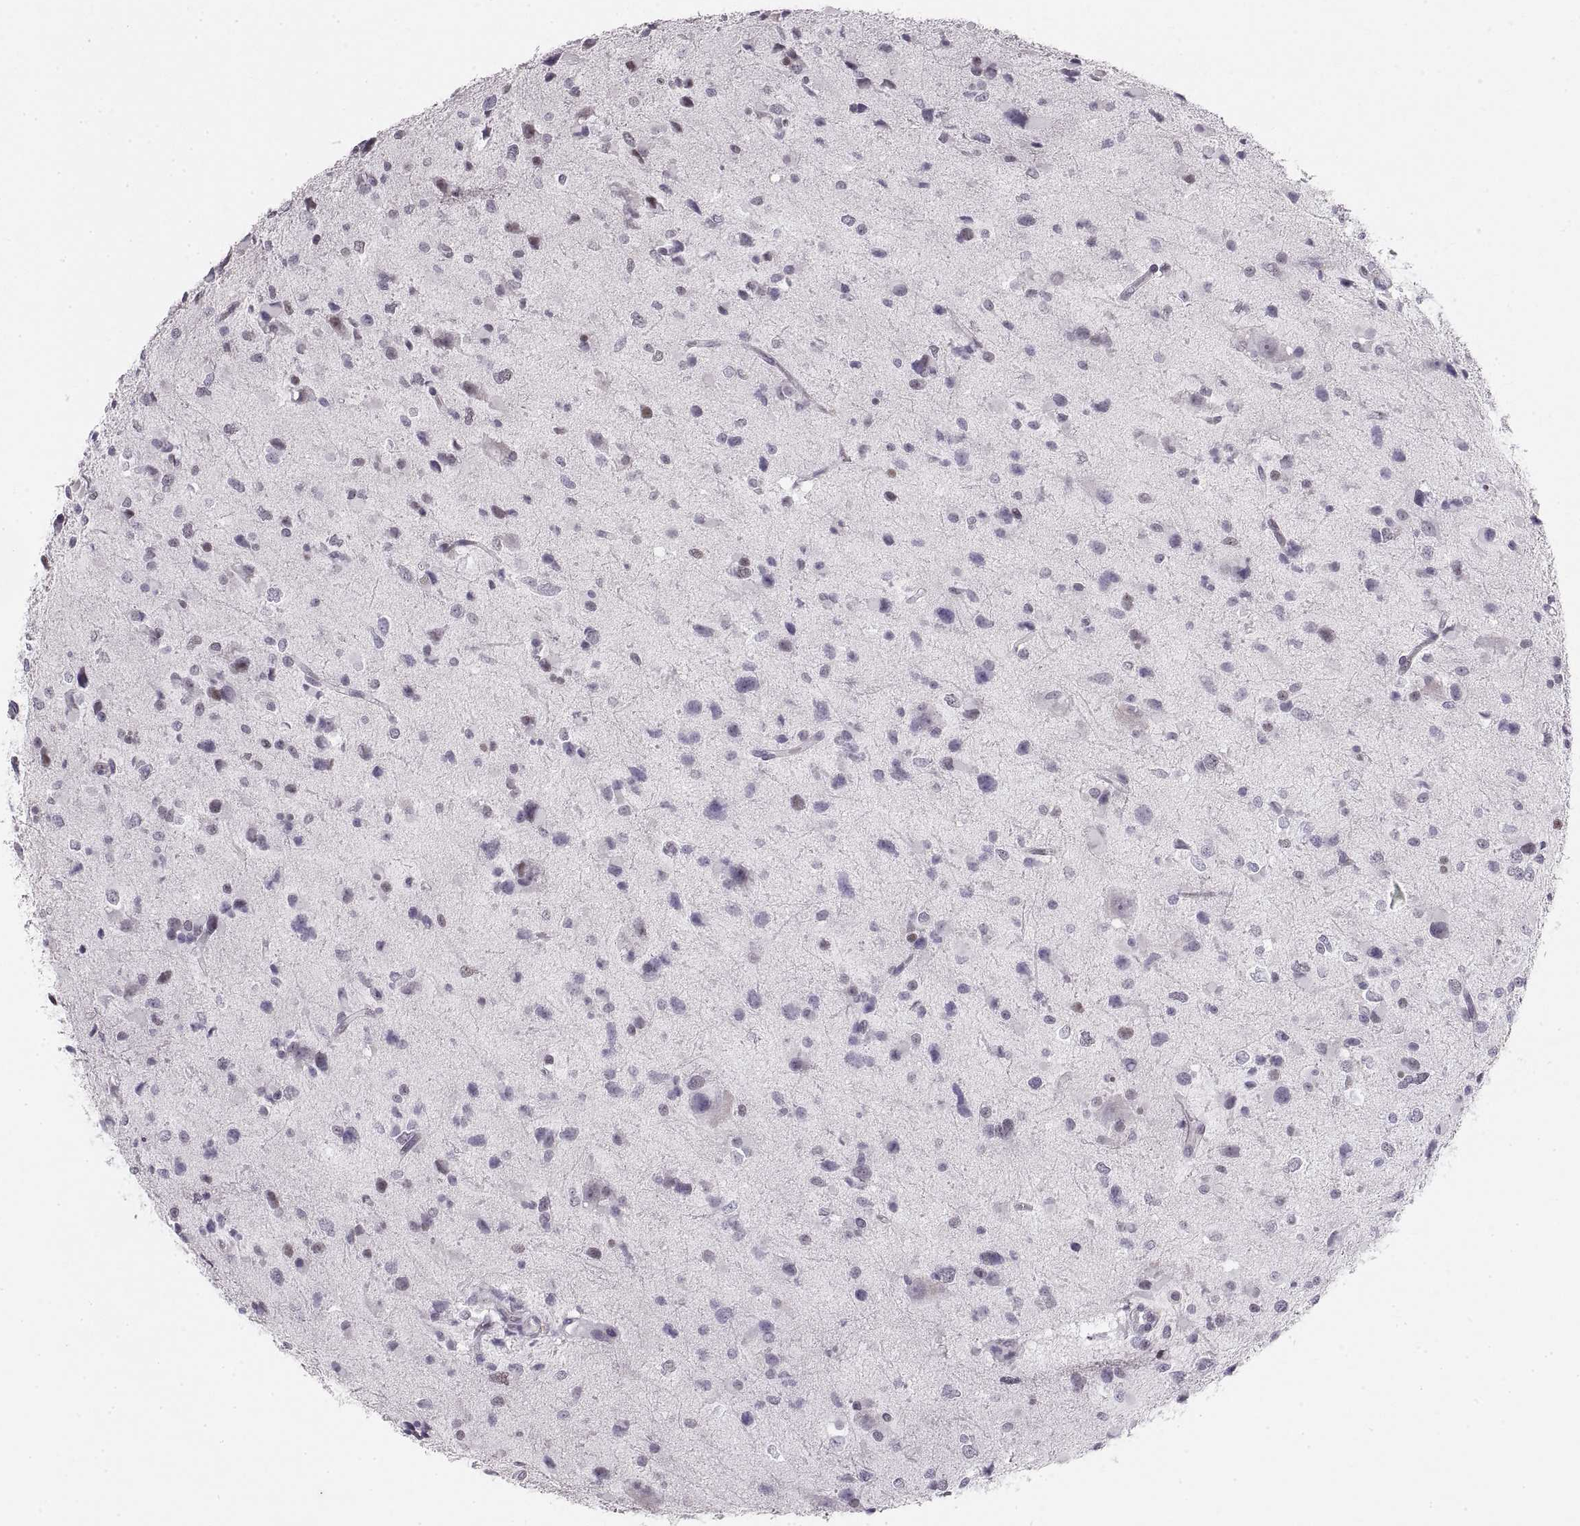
{"staining": {"intensity": "weak", "quantity": "<25%", "location": "cytoplasmic/membranous,nuclear"}, "tissue": "glioma", "cell_type": "Tumor cells", "image_type": "cancer", "snomed": [{"axis": "morphology", "description": "Glioma, malignant, Low grade"}, {"axis": "topography", "description": "Brain"}], "caption": "Protein analysis of malignant low-grade glioma displays no significant staining in tumor cells.", "gene": "NANOS3", "patient": {"sex": "female", "age": 32}}